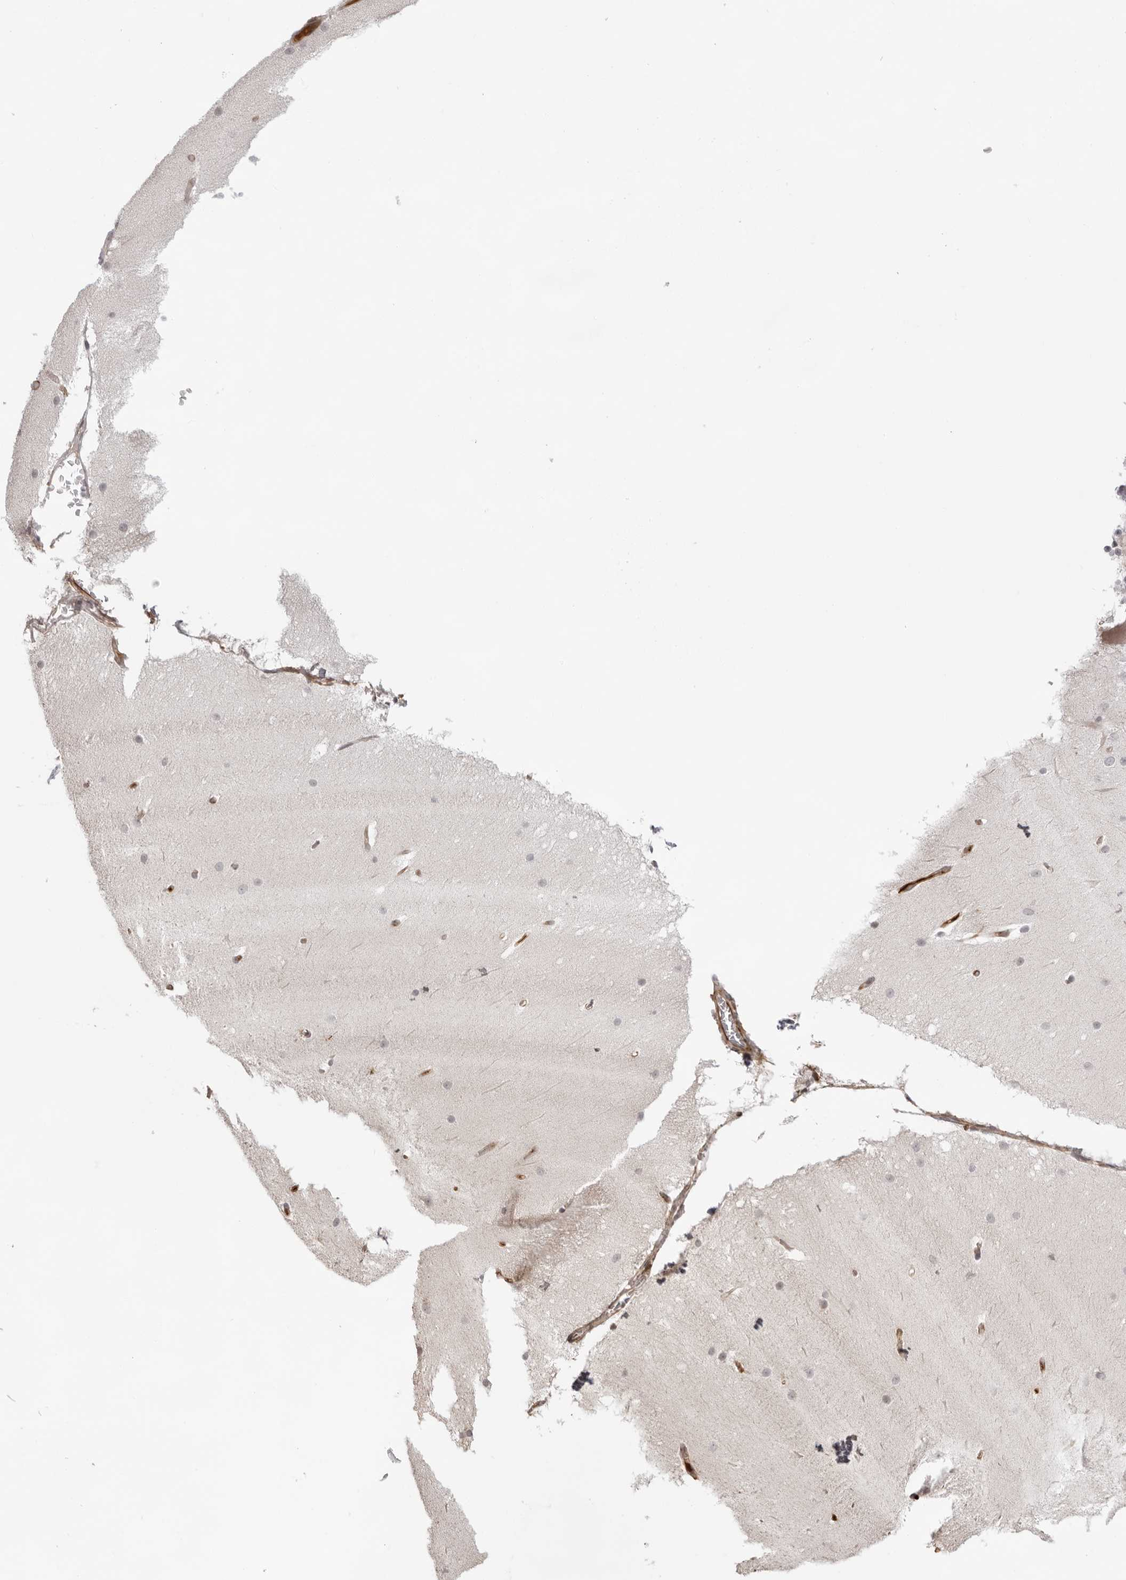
{"staining": {"intensity": "negative", "quantity": "none", "location": "none"}, "tissue": "cerebellum", "cell_type": "Cells in granular layer", "image_type": "normal", "snomed": [{"axis": "morphology", "description": "Normal tissue, NOS"}, {"axis": "topography", "description": "Cerebellum"}], "caption": "DAB immunohistochemical staining of normal human cerebellum reveals no significant positivity in cells in granular layer.", "gene": "DYNLT5", "patient": {"sex": "female", "age": 19}}